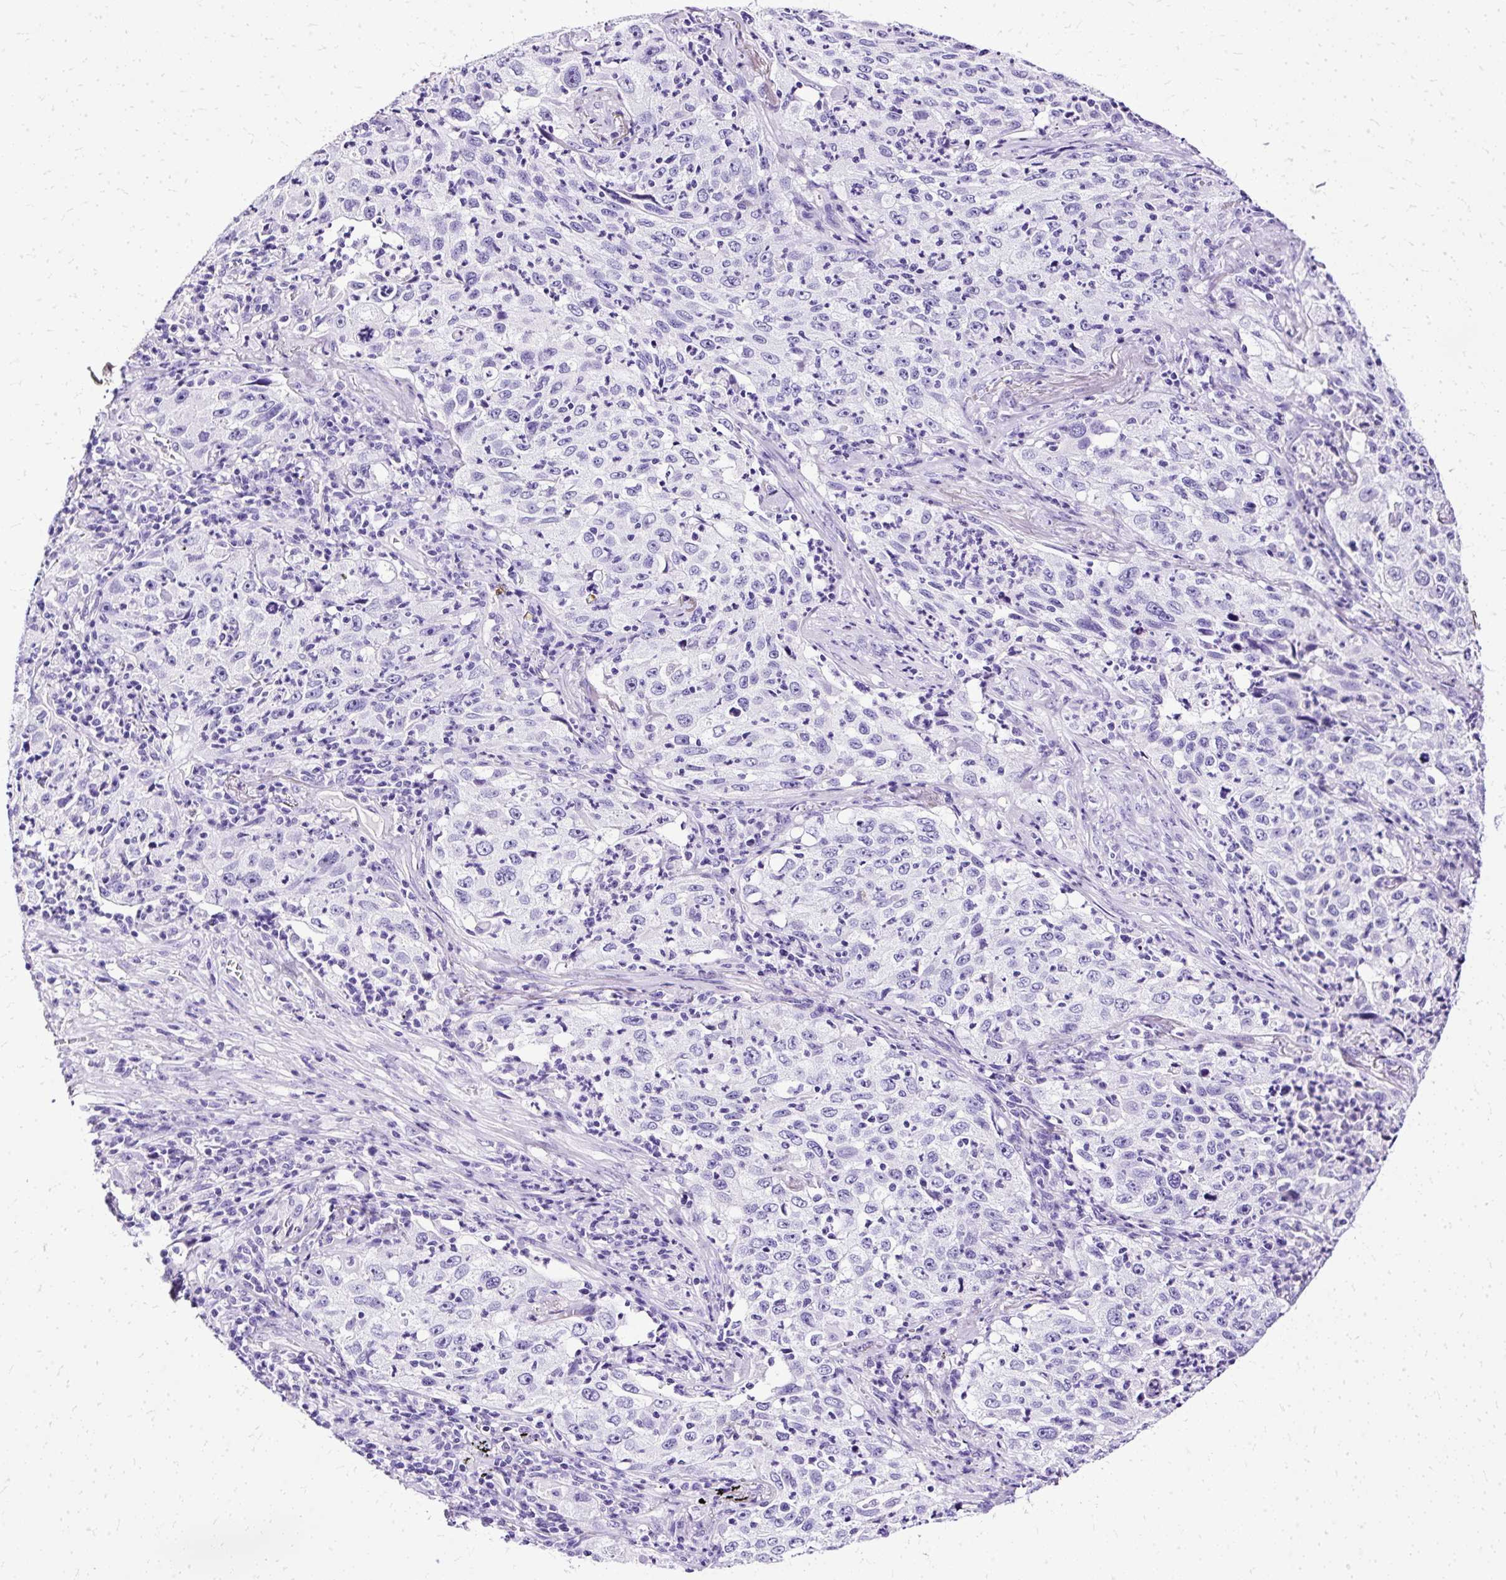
{"staining": {"intensity": "negative", "quantity": "none", "location": "none"}, "tissue": "lung cancer", "cell_type": "Tumor cells", "image_type": "cancer", "snomed": [{"axis": "morphology", "description": "Squamous cell carcinoma, NOS"}, {"axis": "topography", "description": "Lung"}], "caption": "This is an immunohistochemistry (IHC) photomicrograph of human lung squamous cell carcinoma. There is no expression in tumor cells.", "gene": "SLC8A2", "patient": {"sex": "male", "age": 71}}